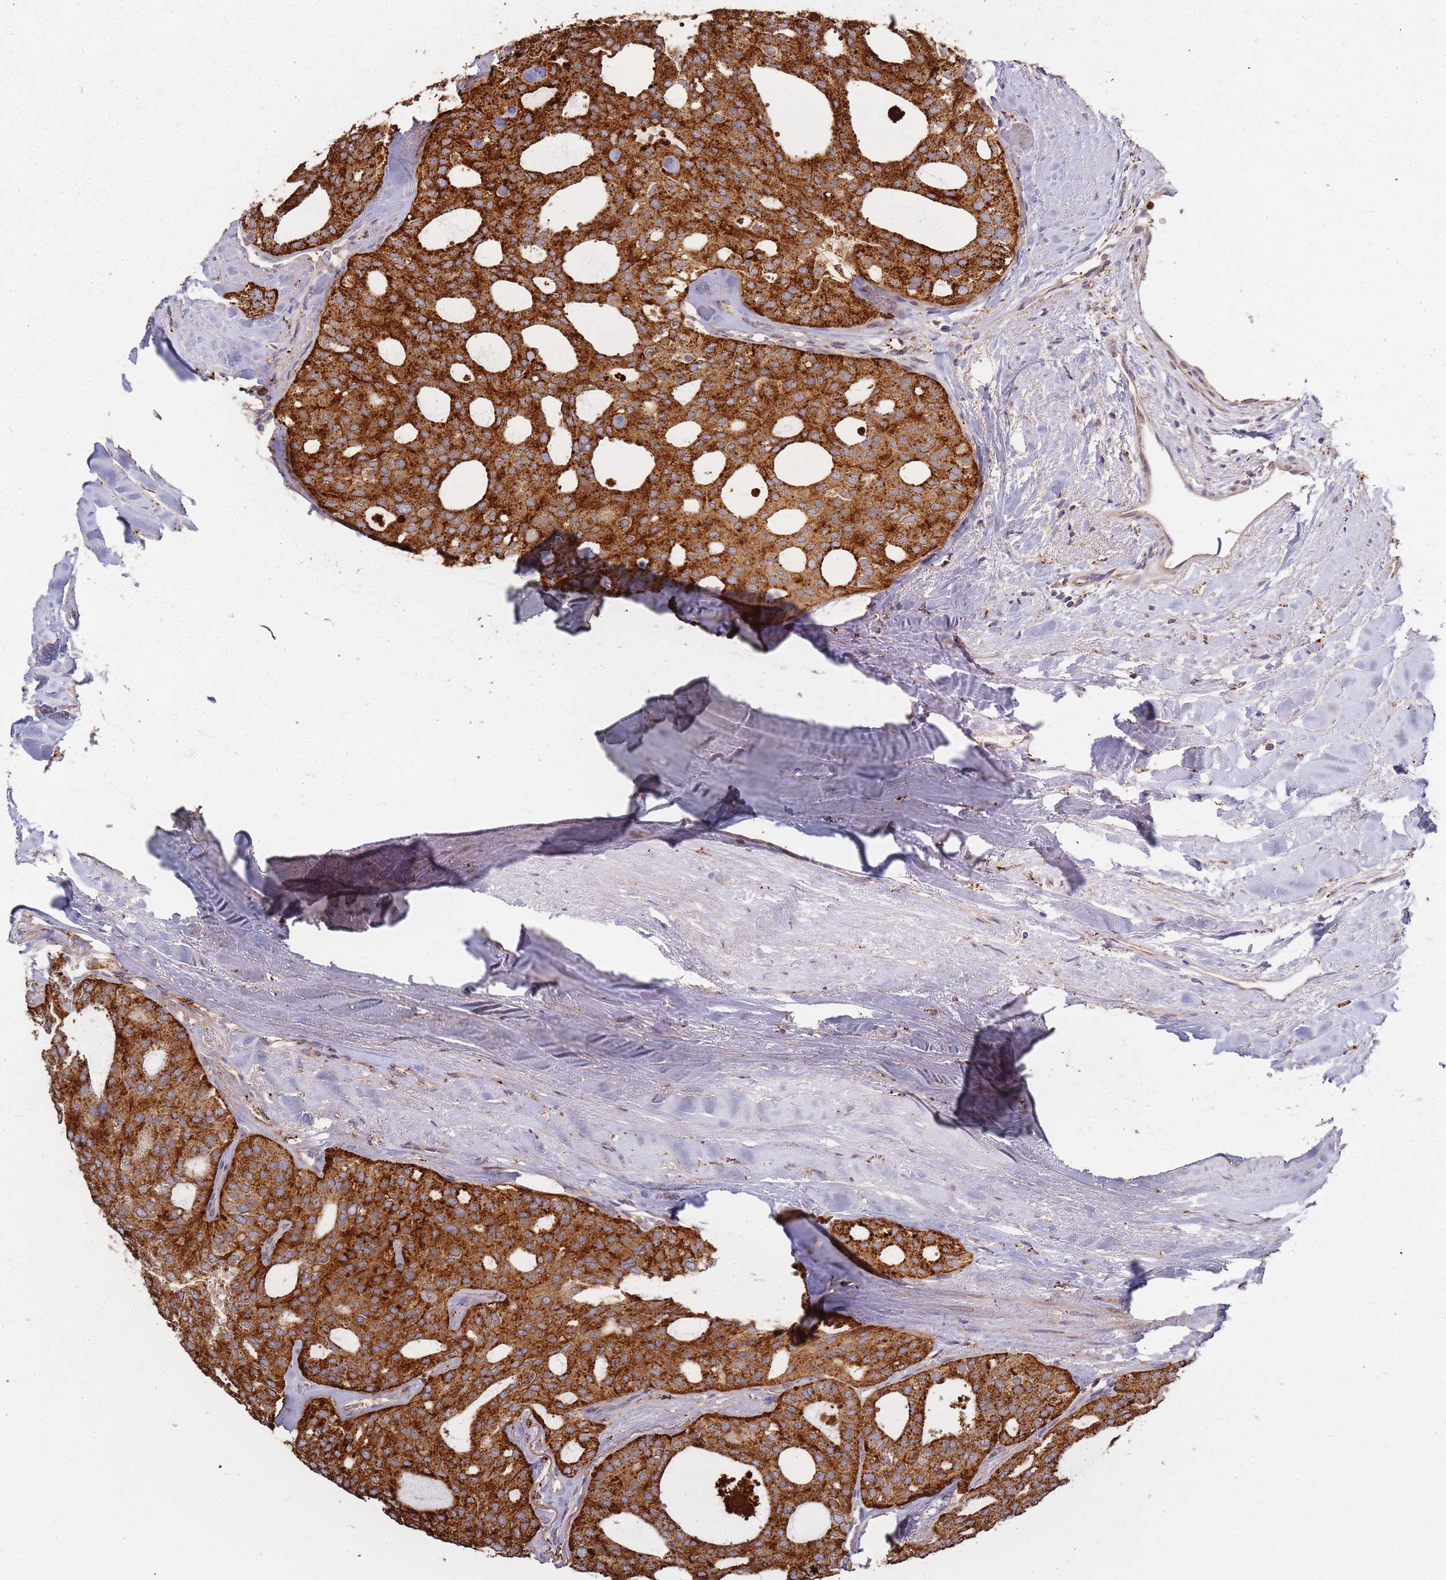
{"staining": {"intensity": "strong", "quantity": ">75%", "location": "cytoplasmic/membranous"}, "tissue": "thyroid cancer", "cell_type": "Tumor cells", "image_type": "cancer", "snomed": [{"axis": "morphology", "description": "Follicular adenoma carcinoma, NOS"}, {"axis": "topography", "description": "Thyroid gland"}], "caption": "Immunohistochemical staining of follicular adenoma carcinoma (thyroid) demonstrates strong cytoplasmic/membranous protein positivity in about >75% of tumor cells.", "gene": "ATG5", "patient": {"sex": "male", "age": 75}}